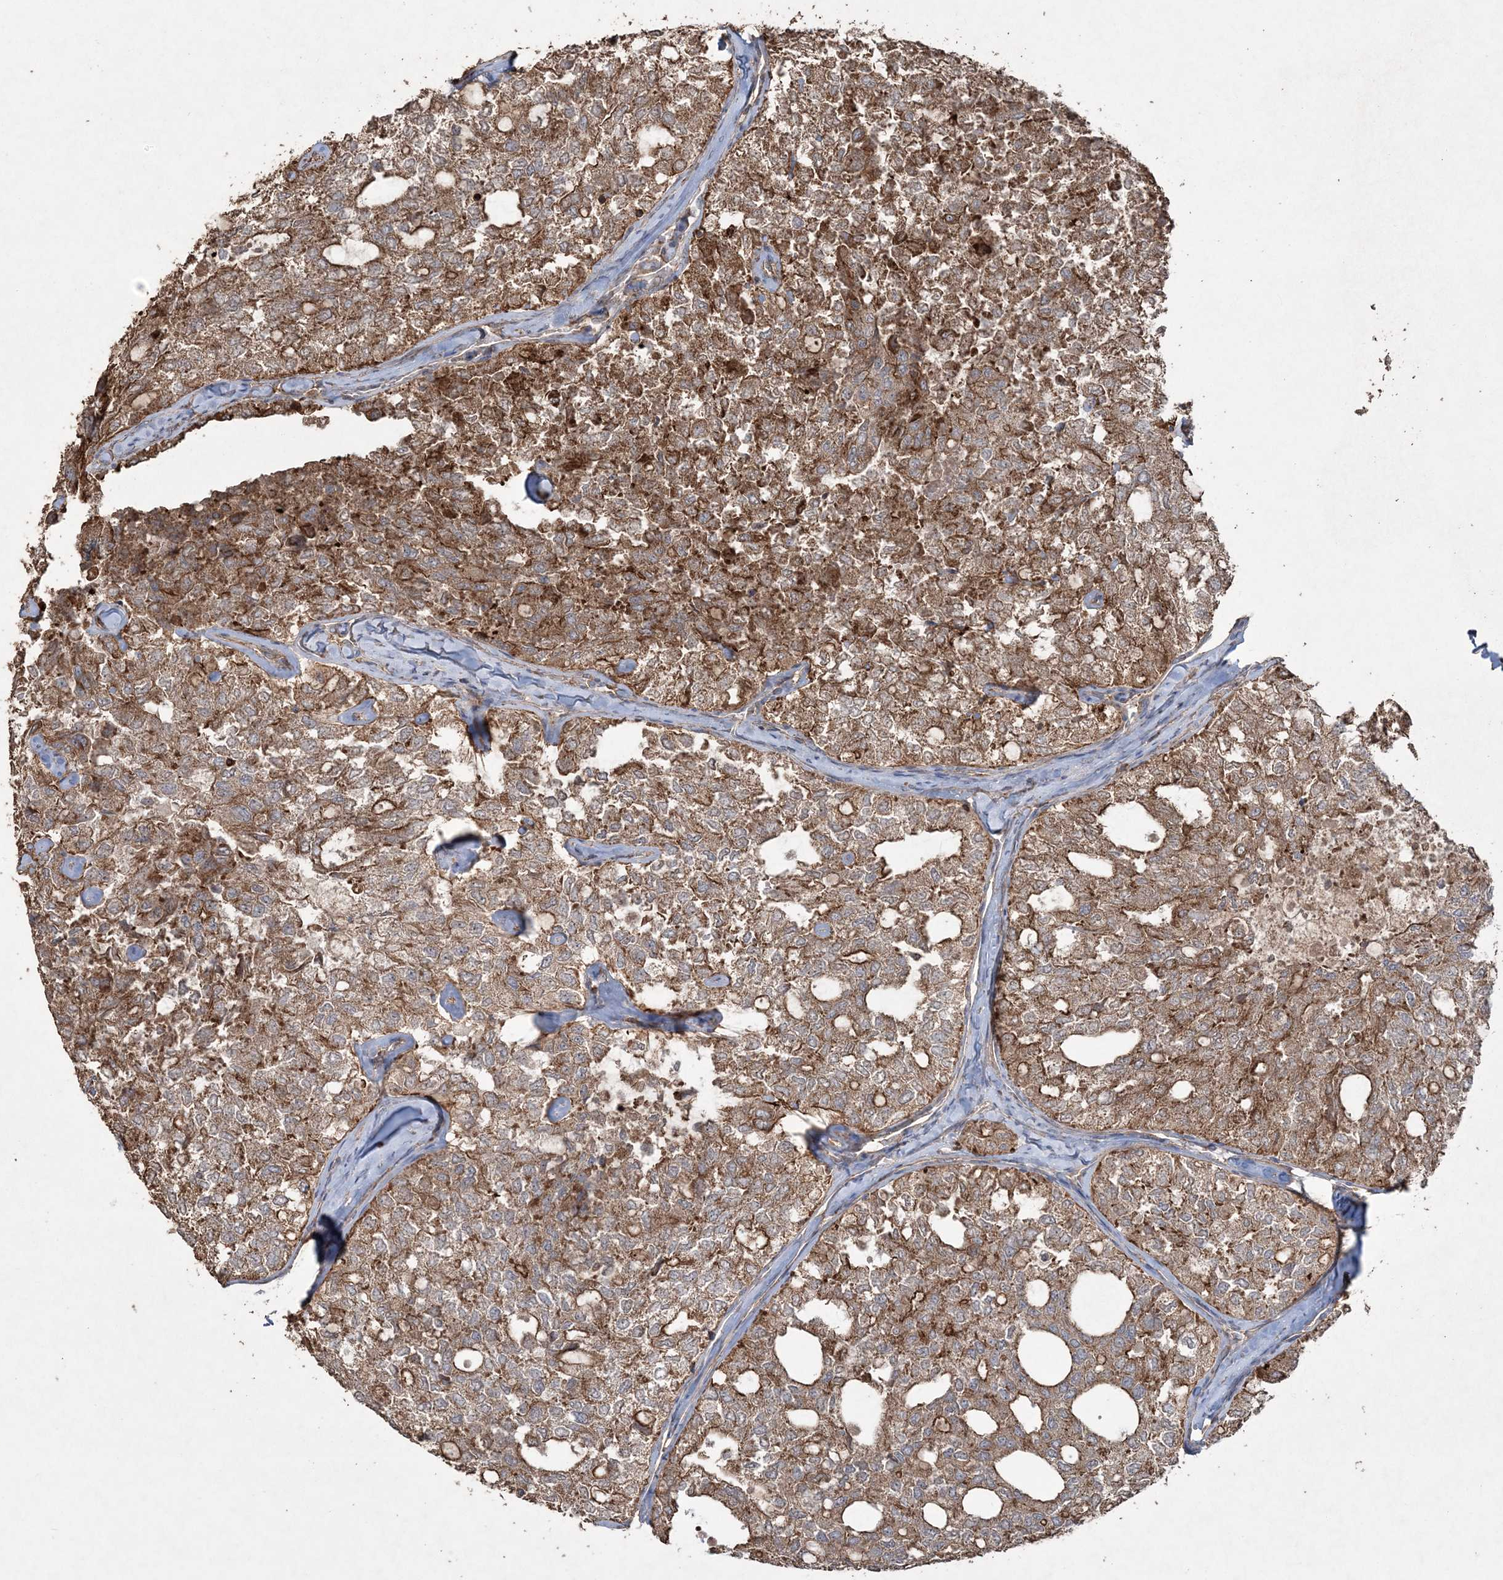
{"staining": {"intensity": "strong", "quantity": ">75%", "location": "cytoplasmic/membranous"}, "tissue": "thyroid cancer", "cell_type": "Tumor cells", "image_type": "cancer", "snomed": [{"axis": "morphology", "description": "Follicular adenoma carcinoma, NOS"}, {"axis": "topography", "description": "Thyroid gland"}], "caption": "Protein expression analysis of human thyroid follicular adenoma carcinoma reveals strong cytoplasmic/membranous positivity in approximately >75% of tumor cells.", "gene": "TTC7A", "patient": {"sex": "male", "age": 75}}